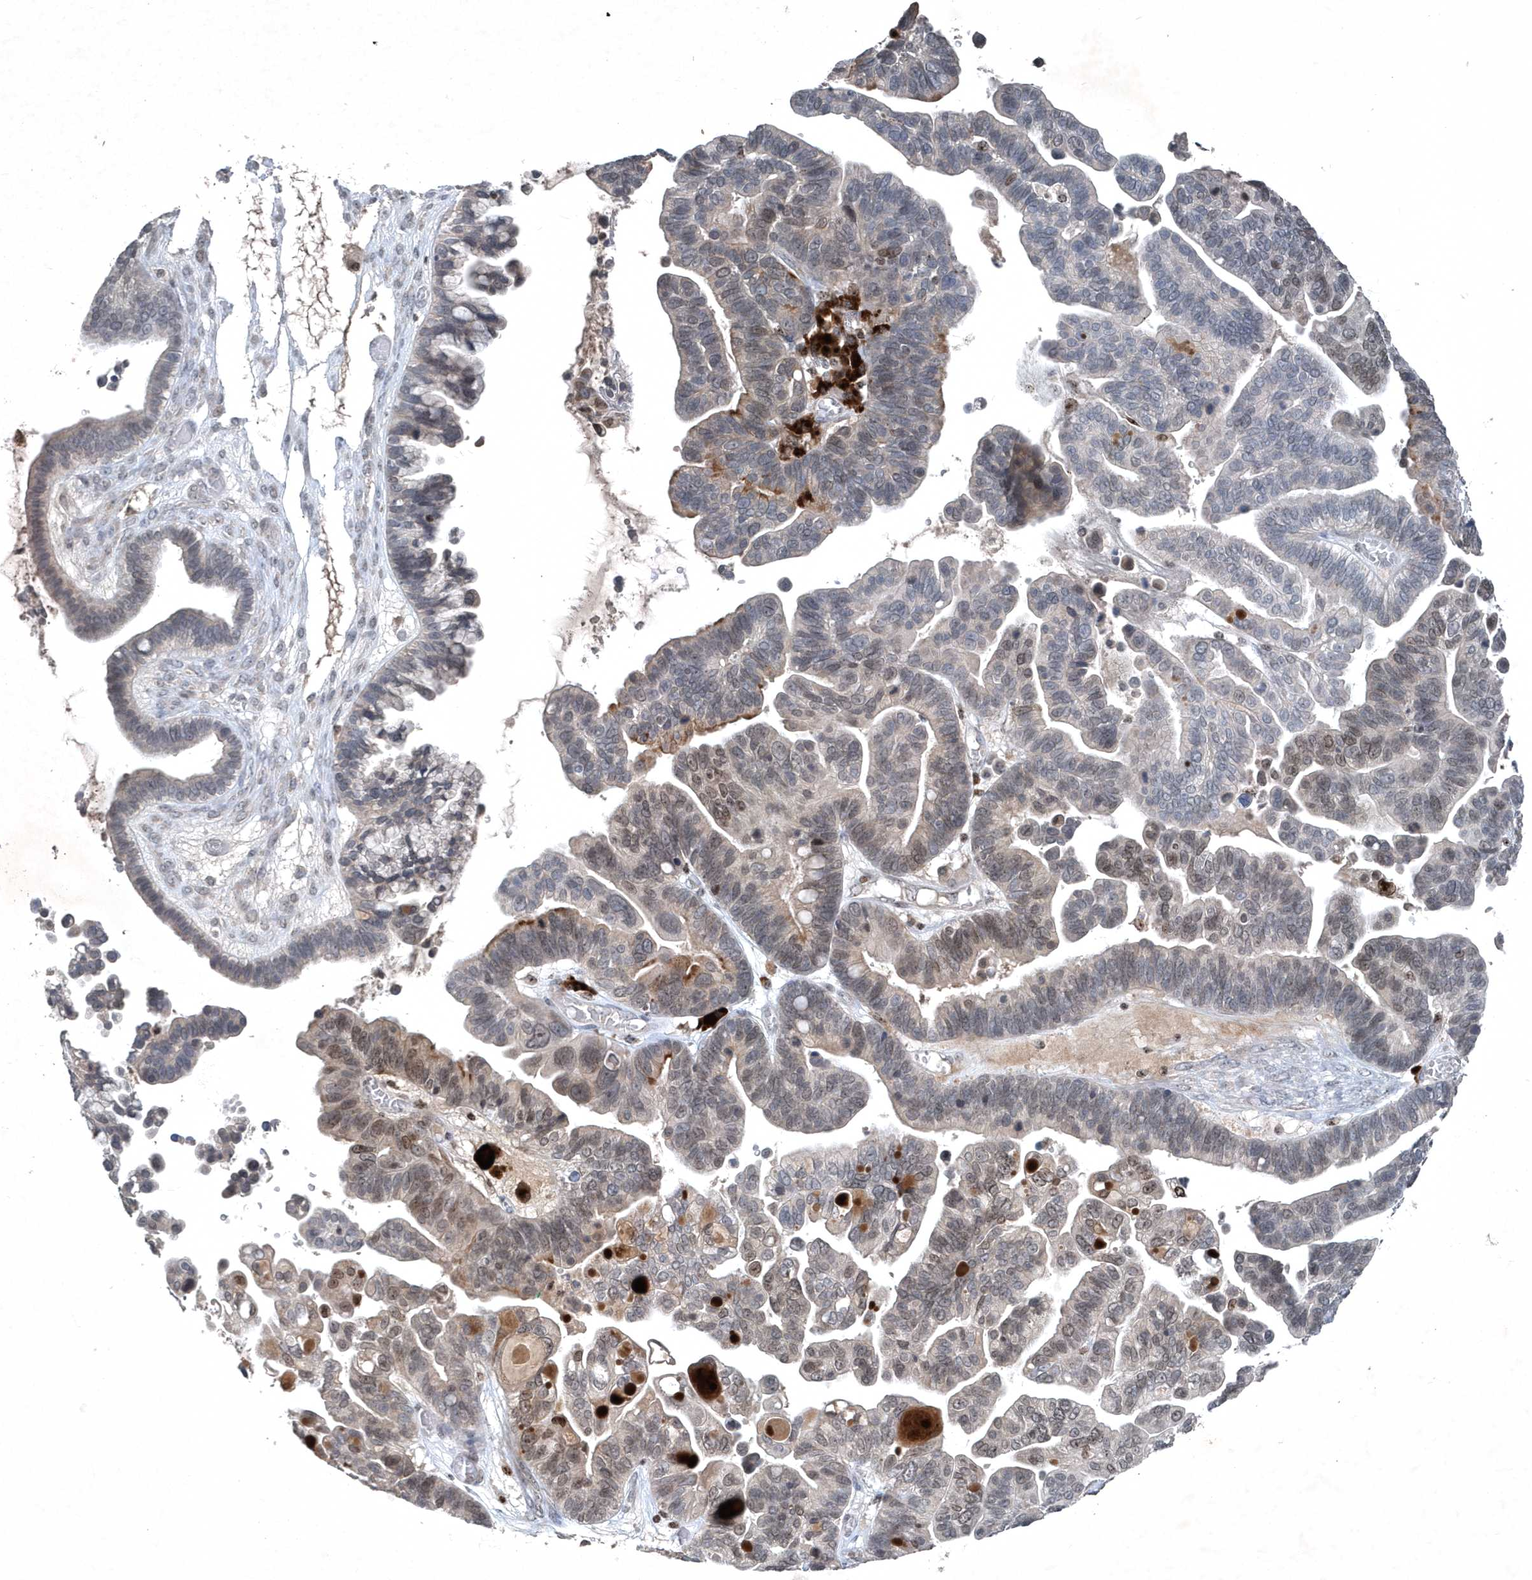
{"staining": {"intensity": "weak", "quantity": "<25%", "location": "nuclear"}, "tissue": "ovarian cancer", "cell_type": "Tumor cells", "image_type": "cancer", "snomed": [{"axis": "morphology", "description": "Cystadenocarcinoma, serous, NOS"}, {"axis": "topography", "description": "Ovary"}], "caption": "Immunohistochemistry (IHC) photomicrograph of serous cystadenocarcinoma (ovarian) stained for a protein (brown), which displays no staining in tumor cells.", "gene": "QTRT2", "patient": {"sex": "female", "age": 56}}